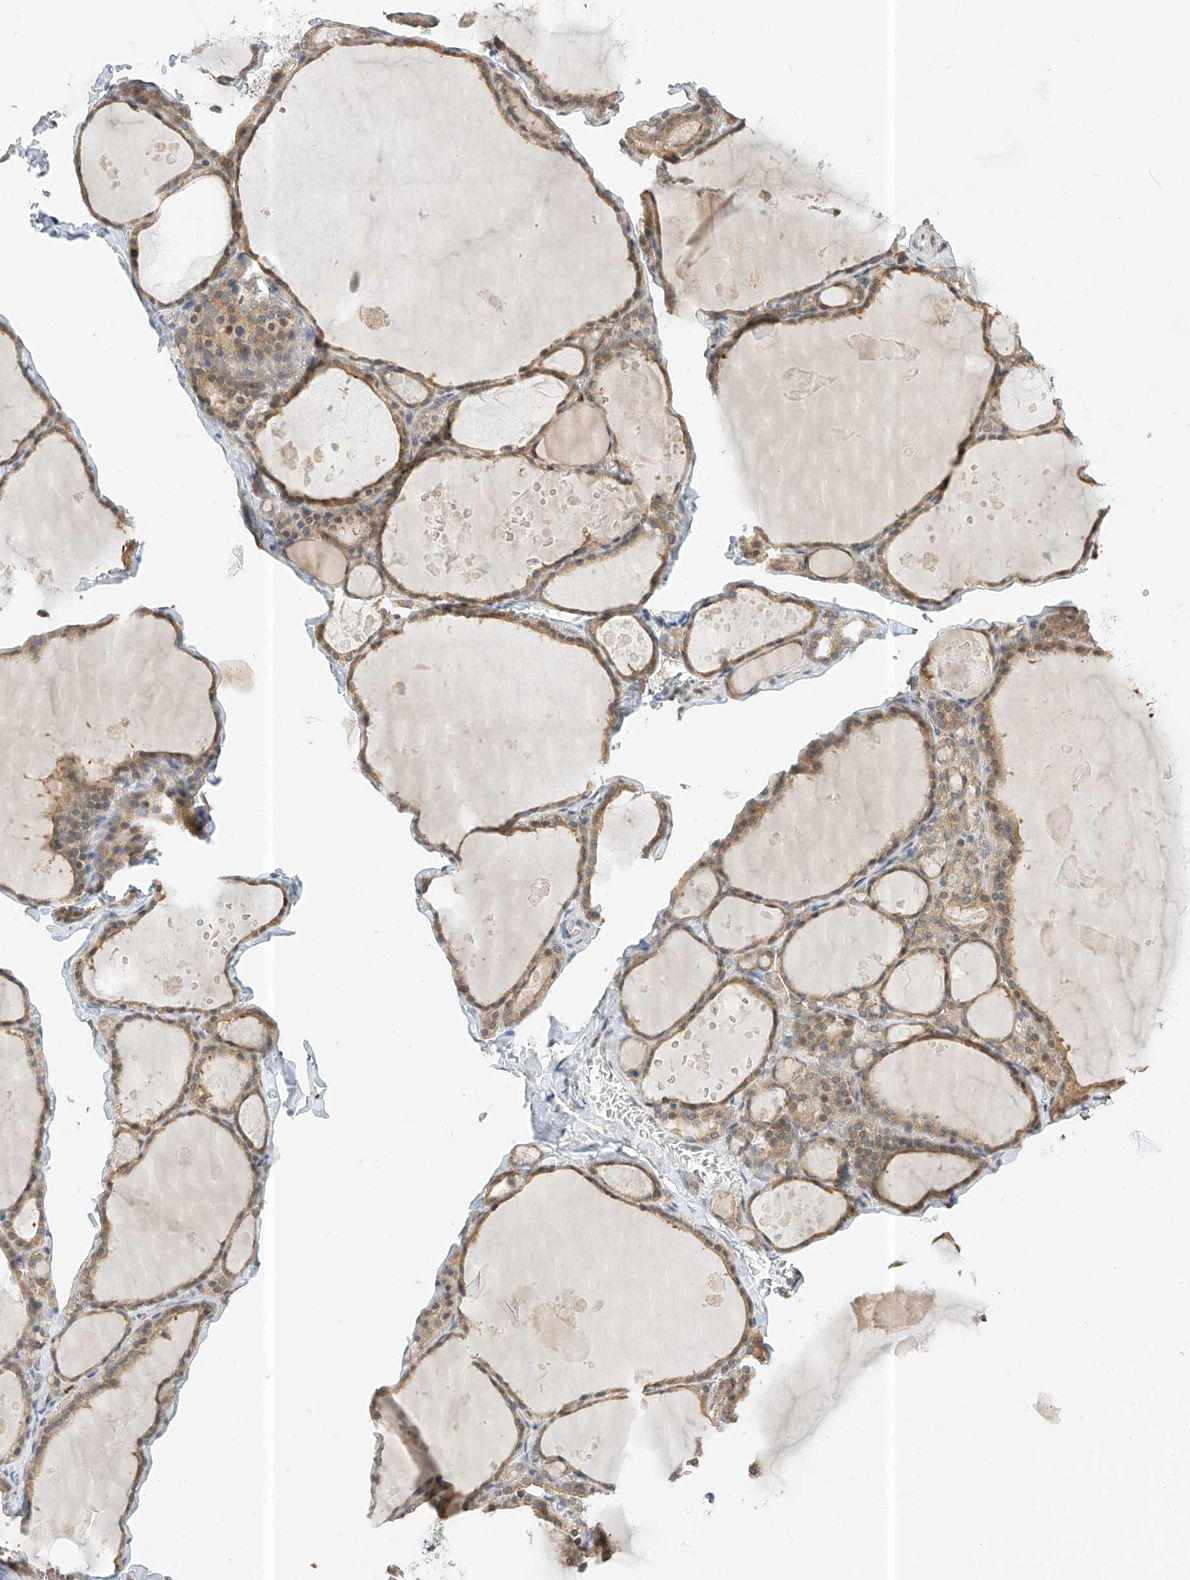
{"staining": {"intensity": "moderate", "quantity": "25%-75%", "location": "cytoplasmic/membranous"}, "tissue": "thyroid gland", "cell_type": "Glandular cells", "image_type": "normal", "snomed": [{"axis": "morphology", "description": "Normal tissue, NOS"}, {"axis": "topography", "description": "Thyroid gland"}], "caption": "A high-resolution photomicrograph shows immunohistochemistry staining of unremarkable thyroid gland, which shows moderate cytoplasmic/membranous expression in approximately 25%-75% of glandular cells.", "gene": "PPA2", "patient": {"sex": "male", "age": 56}}